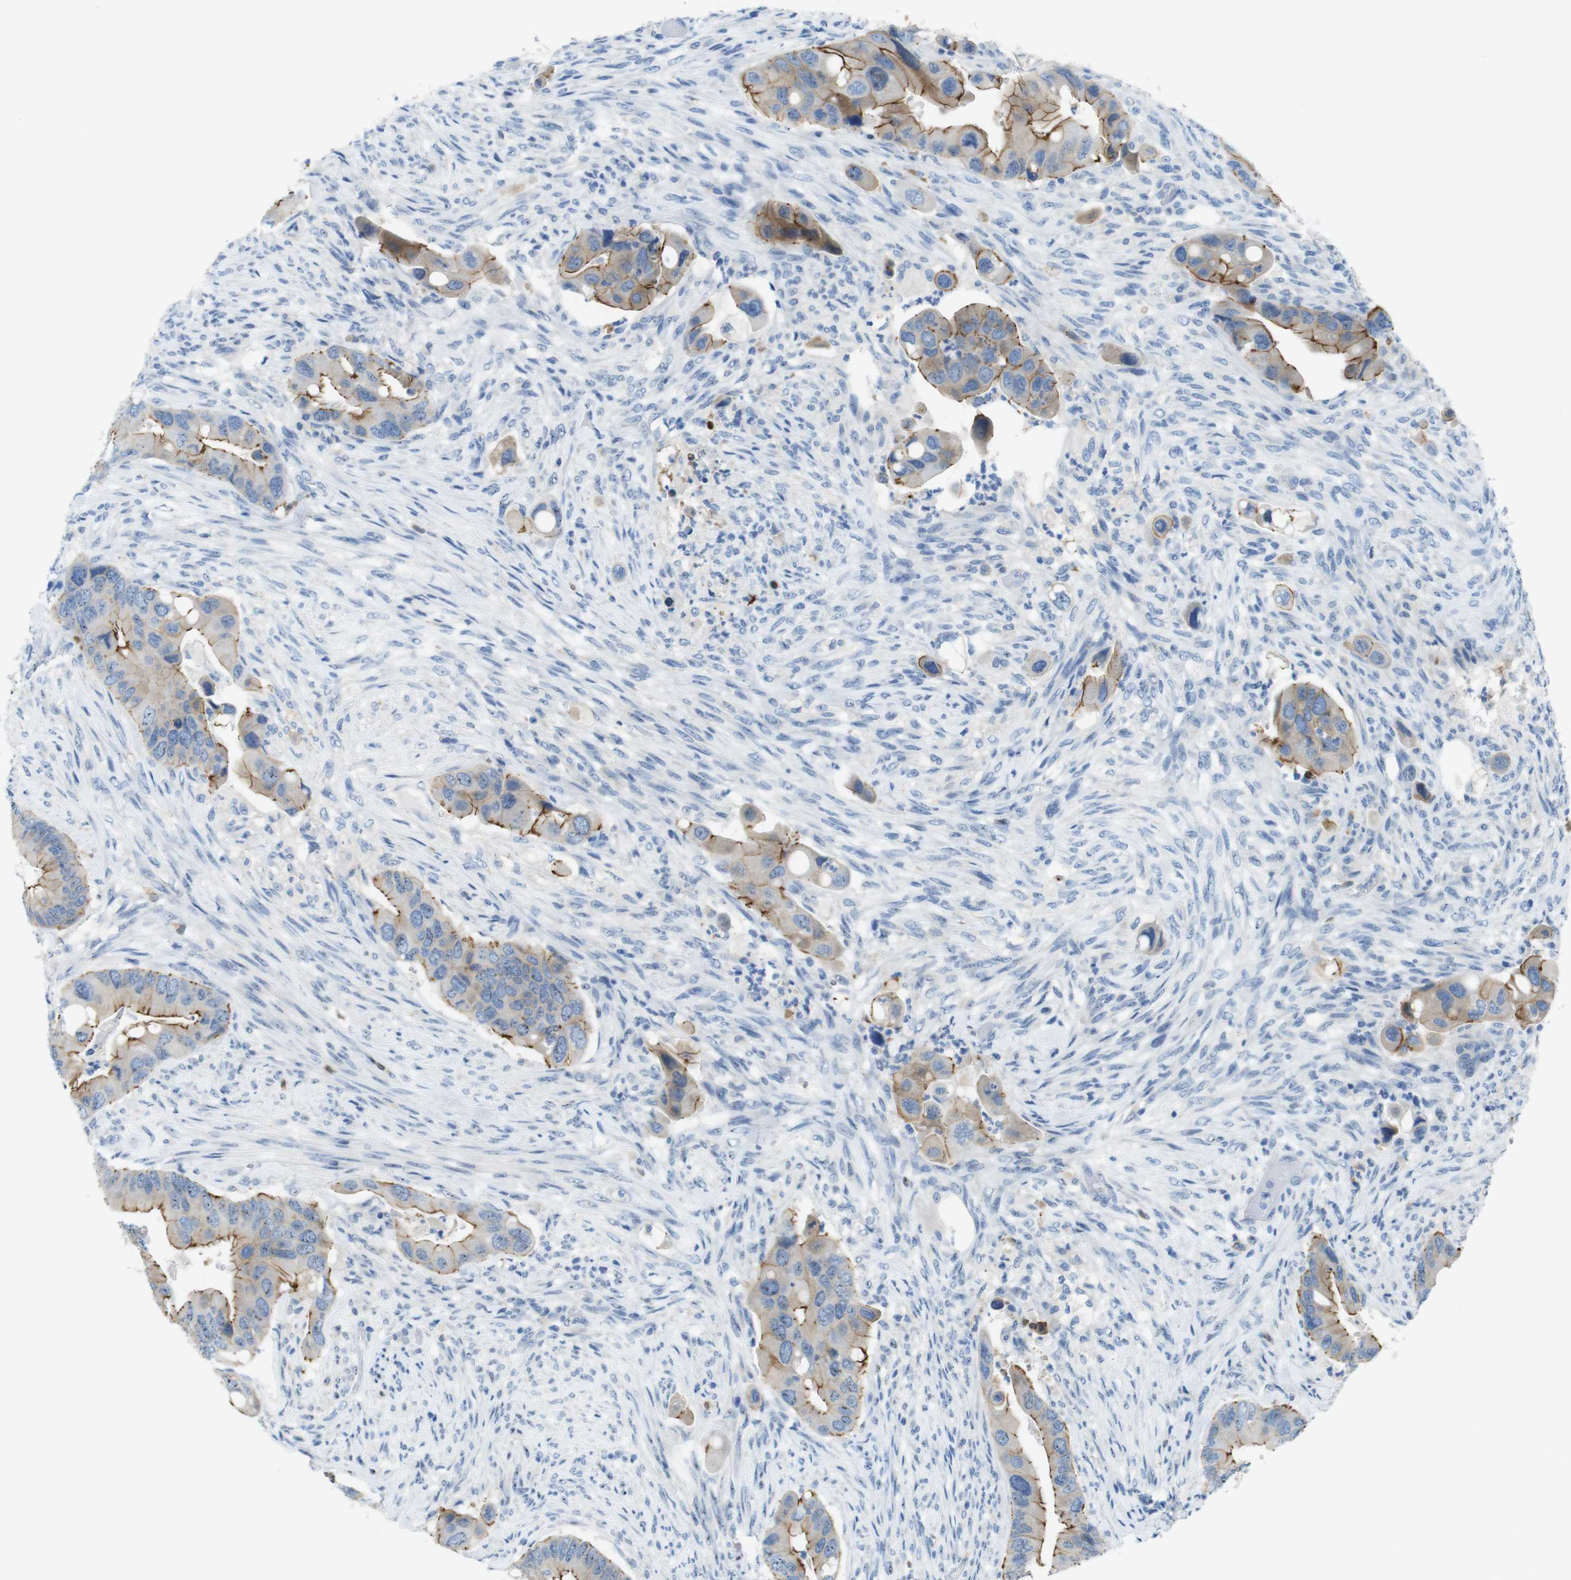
{"staining": {"intensity": "moderate", "quantity": "25%-75%", "location": "cytoplasmic/membranous"}, "tissue": "colorectal cancer", "cell_type": "Tumor cells", "image_type": "cancer", "snomed": [{"axis": "morphology", "description": "Adenocarcinoma, NOS"}, {"axis": "topography", "description": "Rectum"}], "caption": "Colorectal cancer stained for a protein (brown) displays moderate cytoplasmic/membranous positive staining in approximately 25%-75% of tumor cells.", "gene": "TJP3", "patient": {"sex": "female", "age": 57}}